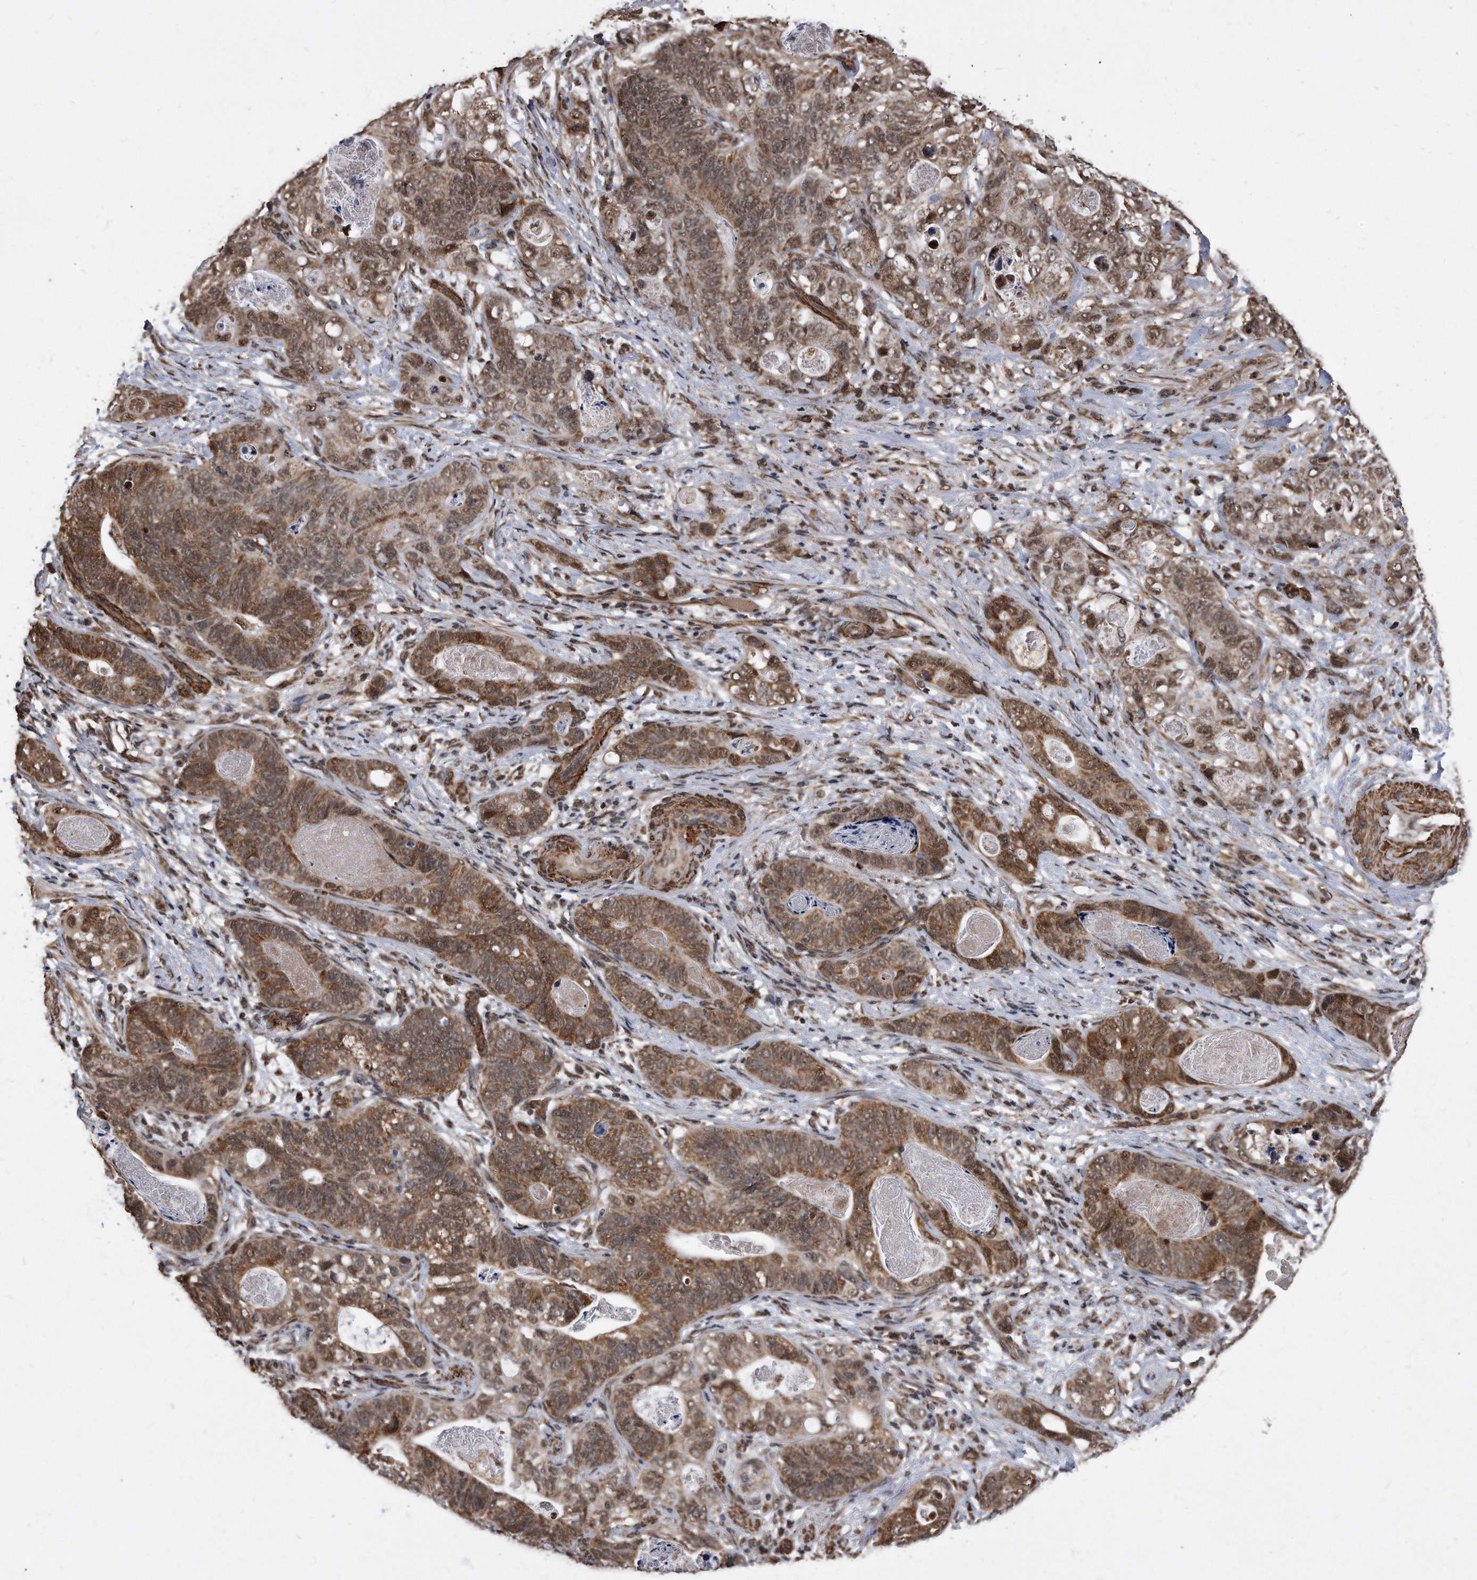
{"staining": {"intensity": "moderate", "quantity": ">75%", "location": "cytoplasmic/membranous,nuclear"}, "tissue": "stomach cancer", "cell_type": "Tumor cells", "image_type": "cancer", "snomed": [{"axis": "morphology", "description": "Normal tissue, NOS"}, {"axis": "morphology", "description": "Adenocarcinoma, NOS"}, {"axis": "topography", "description": "Stomach"}], "caption": "Moderate cytoplasmic/membranous and nuclear protein expression is appreciated in approximately >75% of tumor cells in stomach cancer (adenocarcinoma). (DAB IHC, brown staining for protein, blue staining for nuclei).", "gene": "DUSP22", "patient": {"sex": "female", "age": 89}}